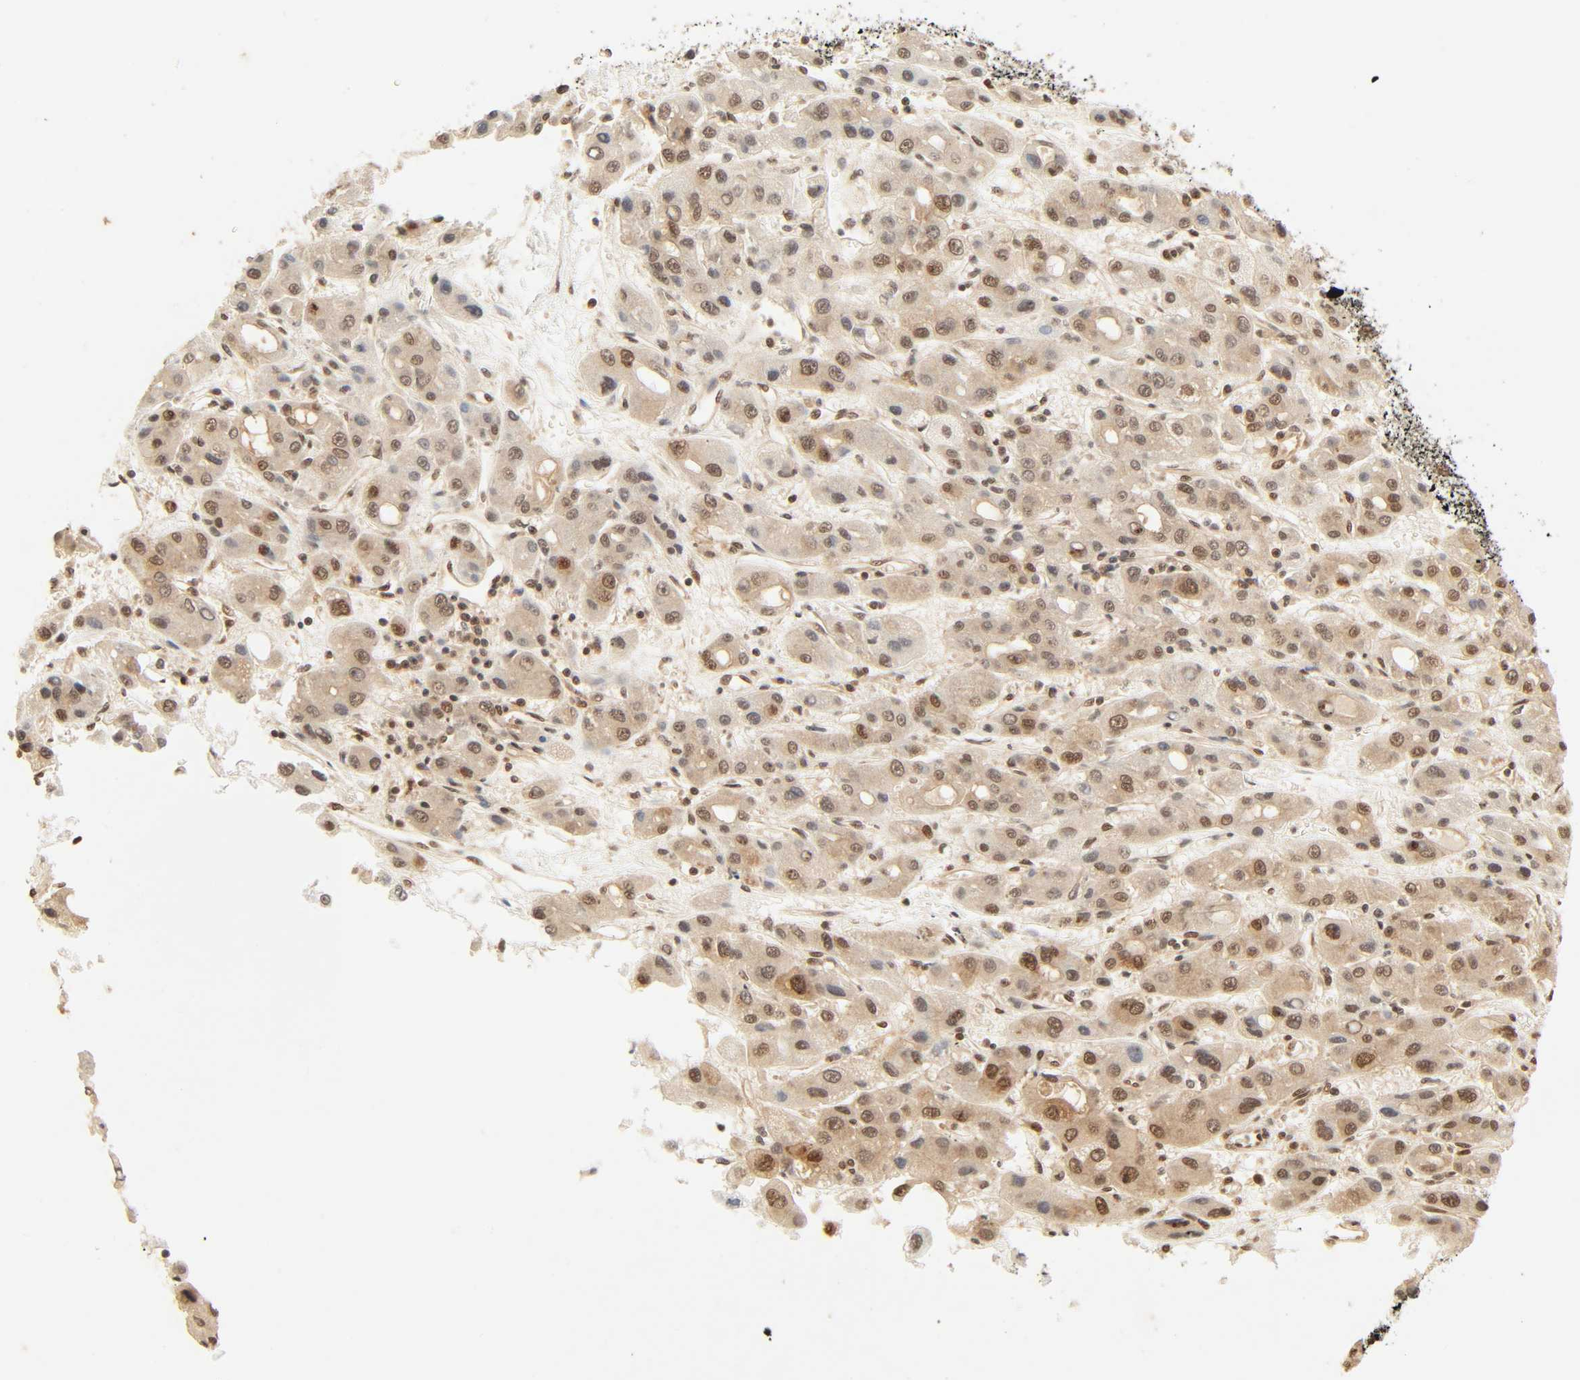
{"staining": {"intensity": "moderate", "quantity": "25%-75%", "location": "cytoplasmic/membranous,nuclear"}, "tissue": "liver cancer", "cell_type": "Tumor cells", "image_type": "cancer", "snomed": [{"axis": "morphology", "description": "Carcinoma, Hepatocellular, NOS"}, {"axis": "topography", "description": "Liver"}], "caption": "Immunohistochemistry (IHC) (DAB) staining of human hepatocellular carcinoma (liver) reveals moderate cytoplasmic/membranous and nuclear protein expression in about 25%-75% of tumor cells. (brown staining indicates protein expression, while blue staining denotes nuclei).", "gene": "UBC", "patient": {"sex": "male", "age": 55}}